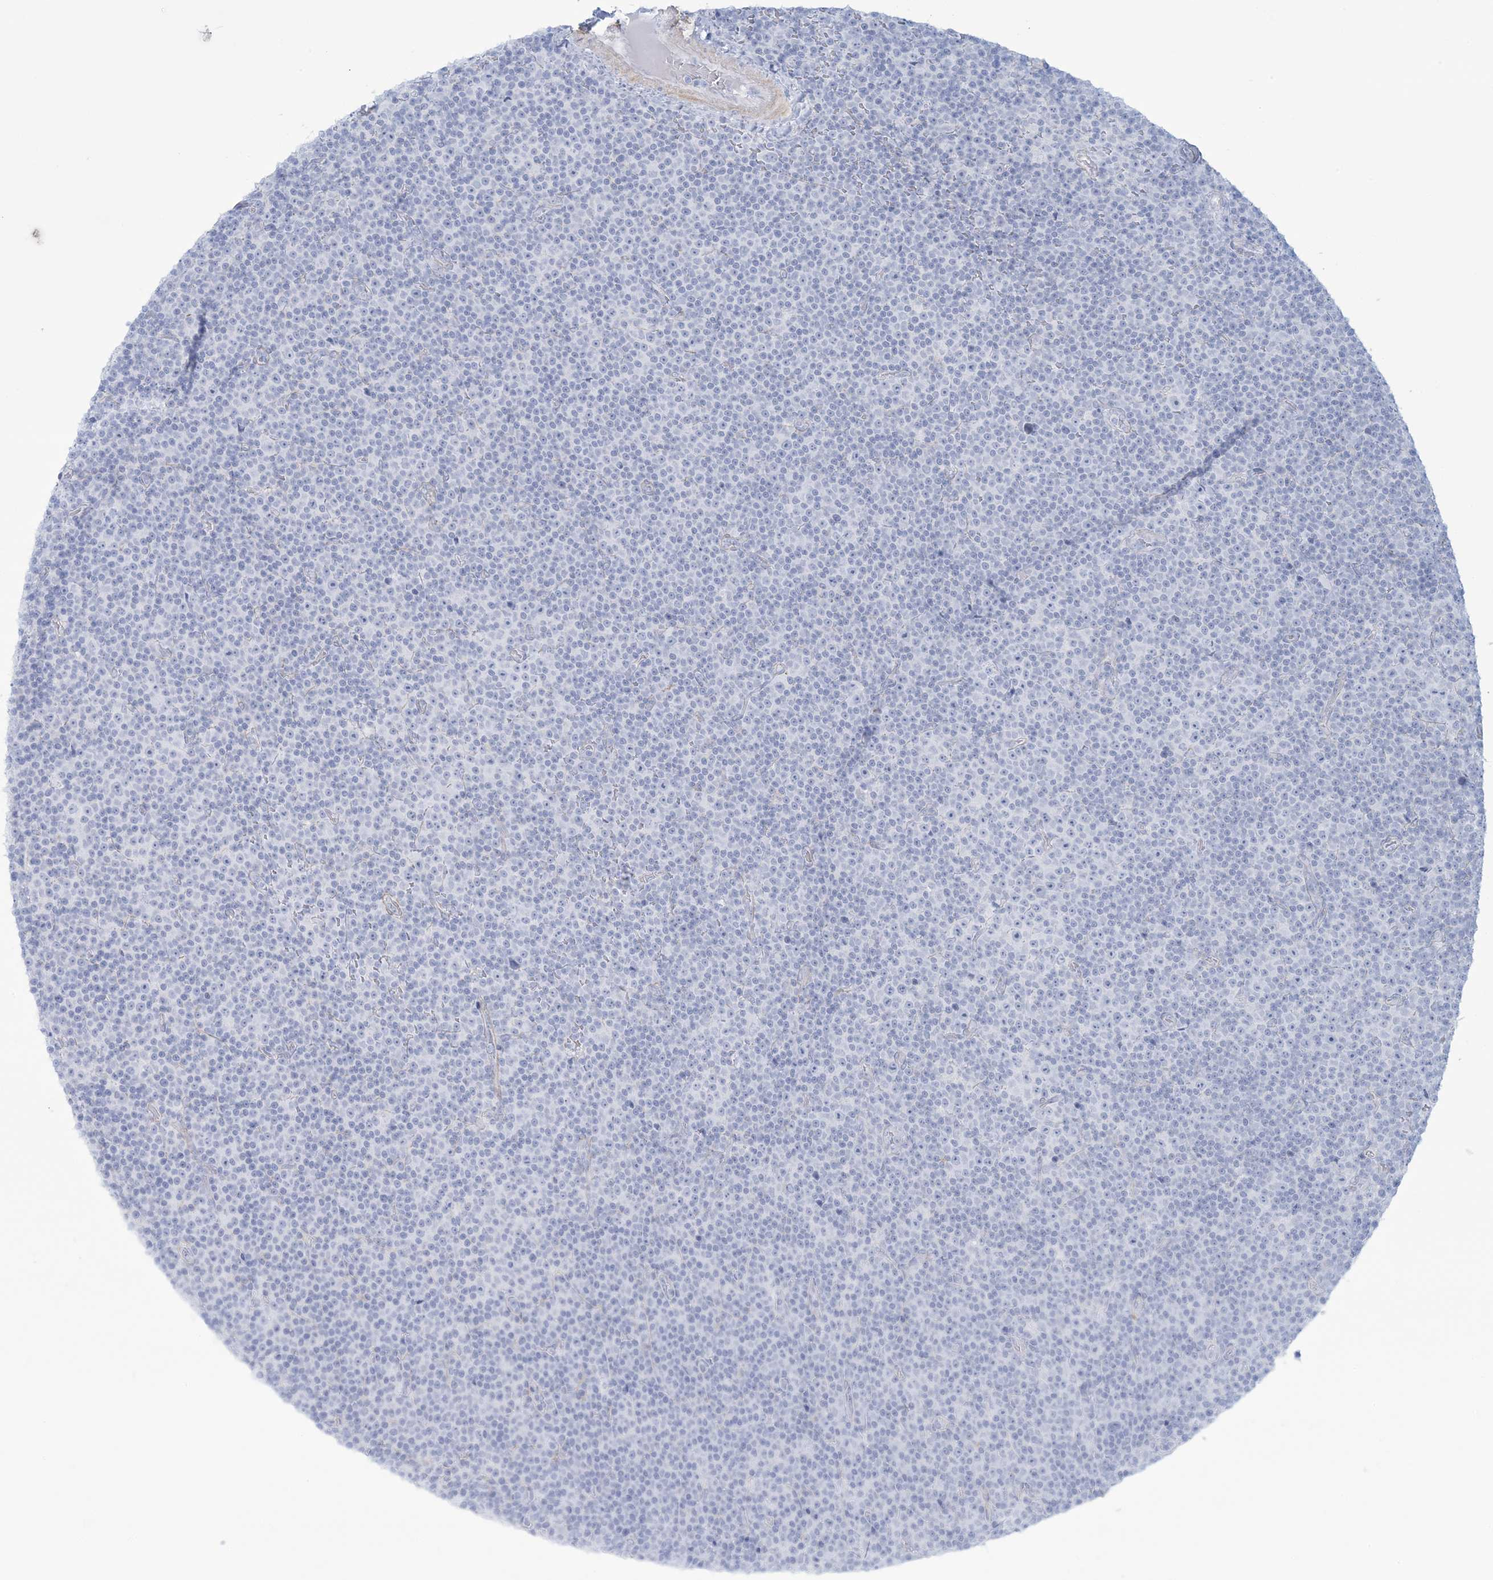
{"staining": {"intensity": "negative", "quantity": "none", "location": "none"}, "tissue": "lymphoma", "cell_type": "Tumor cells", "image_type": "cancer", "snomed": [{"axis": "morphology", "description": "Malignant lymphoma, non-Hodgkin's type, Low grade"}, {"axis": "topography", "description": "Lymph node"}], "caption": "Immunohistochemistry (IHC) of human lymphoma demonstrates no staining in tumor cells.", "gene": "AGXT", "patient": {"sex": "female", "age": 67}}